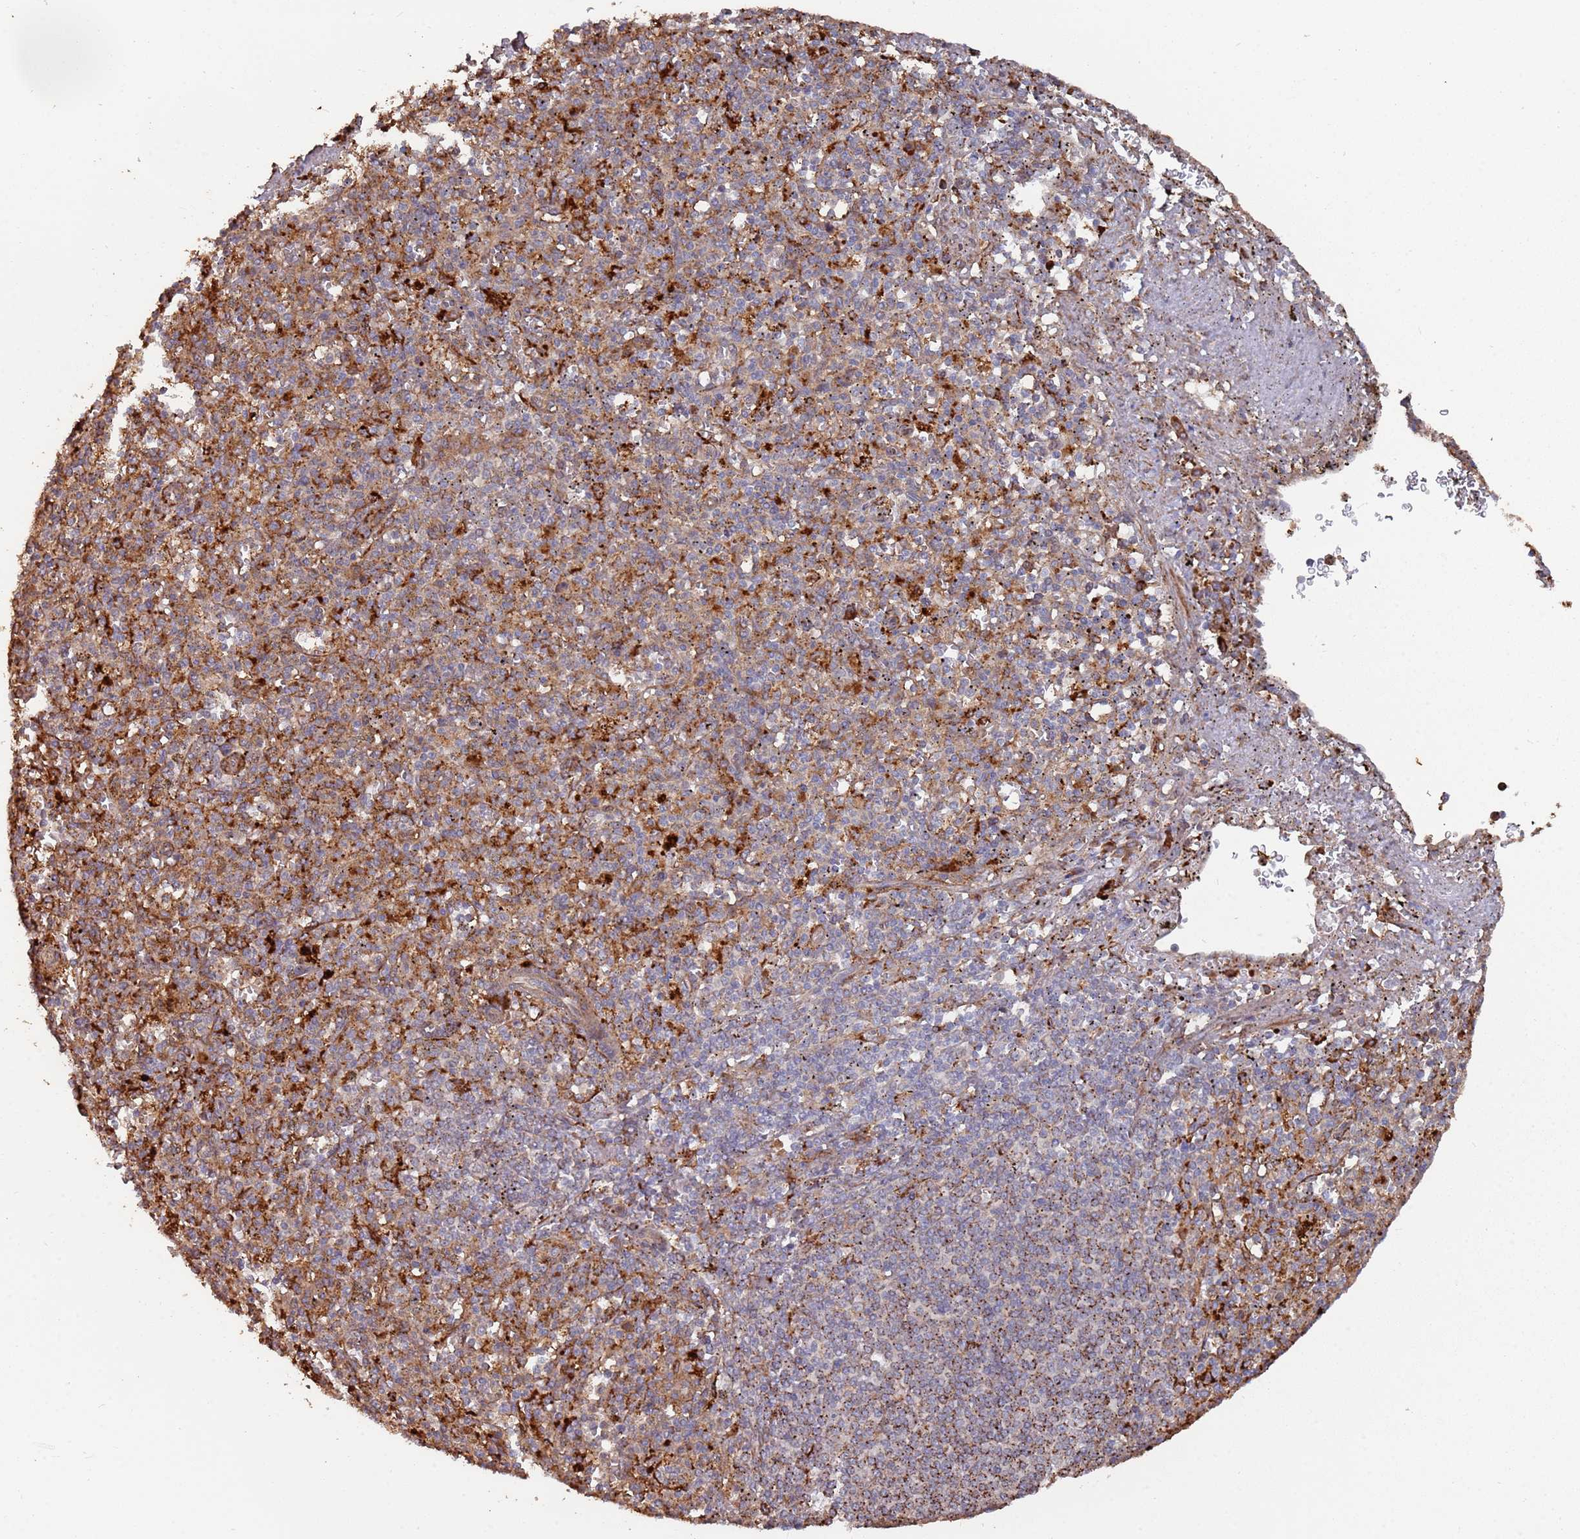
{"staining": {"intensity": "moderate", "quantity": "<25%", "location": "cytoplasmic/membranous"}, "tissue": "spleen", "cell_type": "Cells in red pulp", "image_type": "normal", "snomed": [{"axis": "morphology", "description": "Normal tissue, NOS"}, {"axis": "topography", "description": "Spleen"}], "caption": "The micrograph displays immunohistochemical staining of unremarkable spleen. There is moderate cytoplasmic/membranous expression is appreciated in about <25% of cells in red pulp.", "gene": "LACC1", "patient": {"sex": "male", "age": 72}}